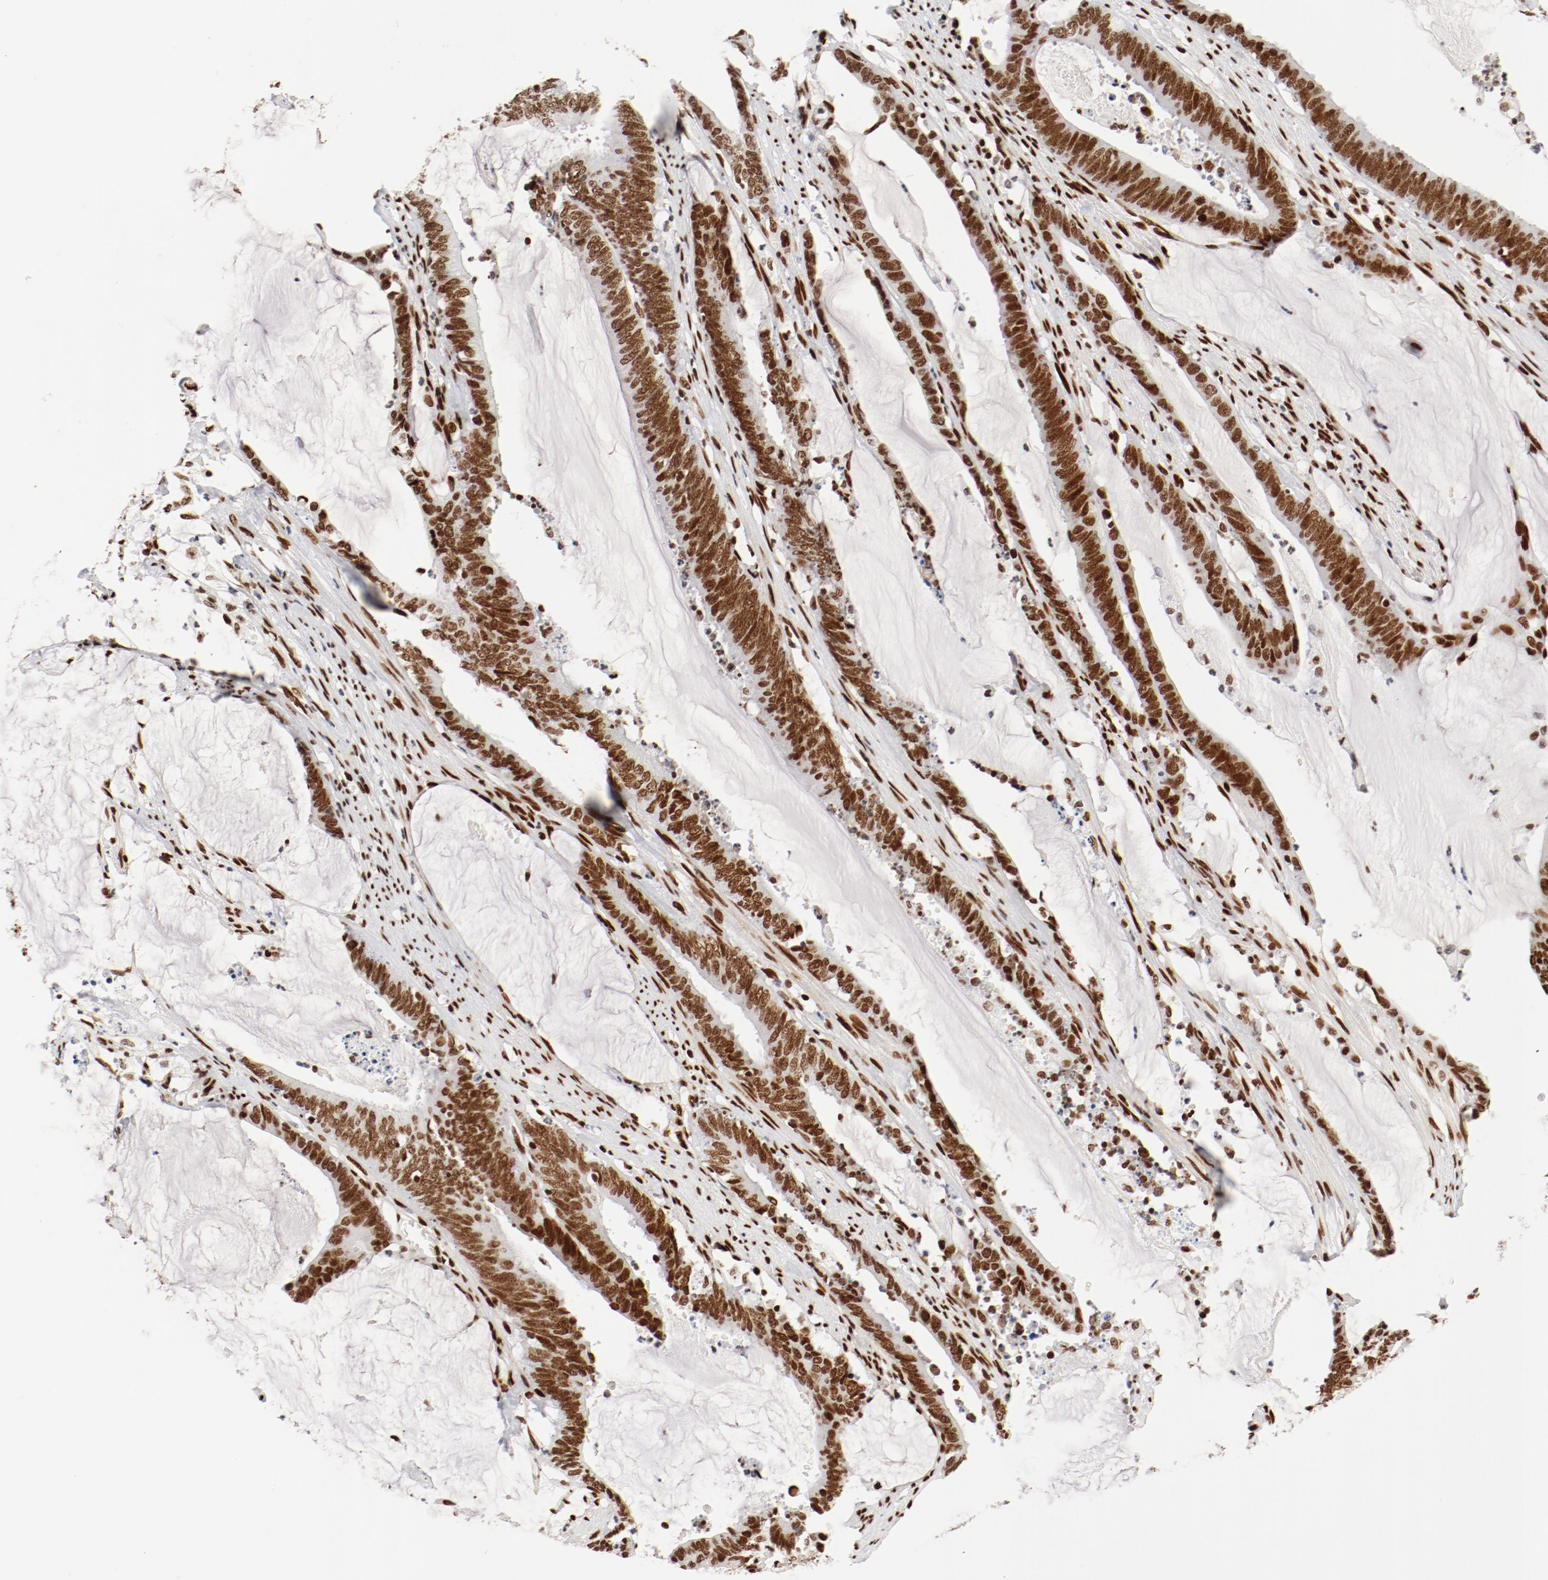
{"staining": {"intensity": "strong", "quantity": ">75%", "location": "nuclear"}, "tissue": "colorectal cancer", "cell_type": "Tumor cells", "image_type": "cancer", "snomed": [{"axis": "morphology", "description": "Adenocarcinoma, NOS"}, {"axis": "topography", "description": "Rectum"}], "caption": "Adenocarcinoma (colorectal) stained with immunohistochemistry (IHC) demonstrates strong nuclear staining in about >75% of tumor cells.", "gene": "CTBP1", "patient": {"sex": "female", "age": 66}}